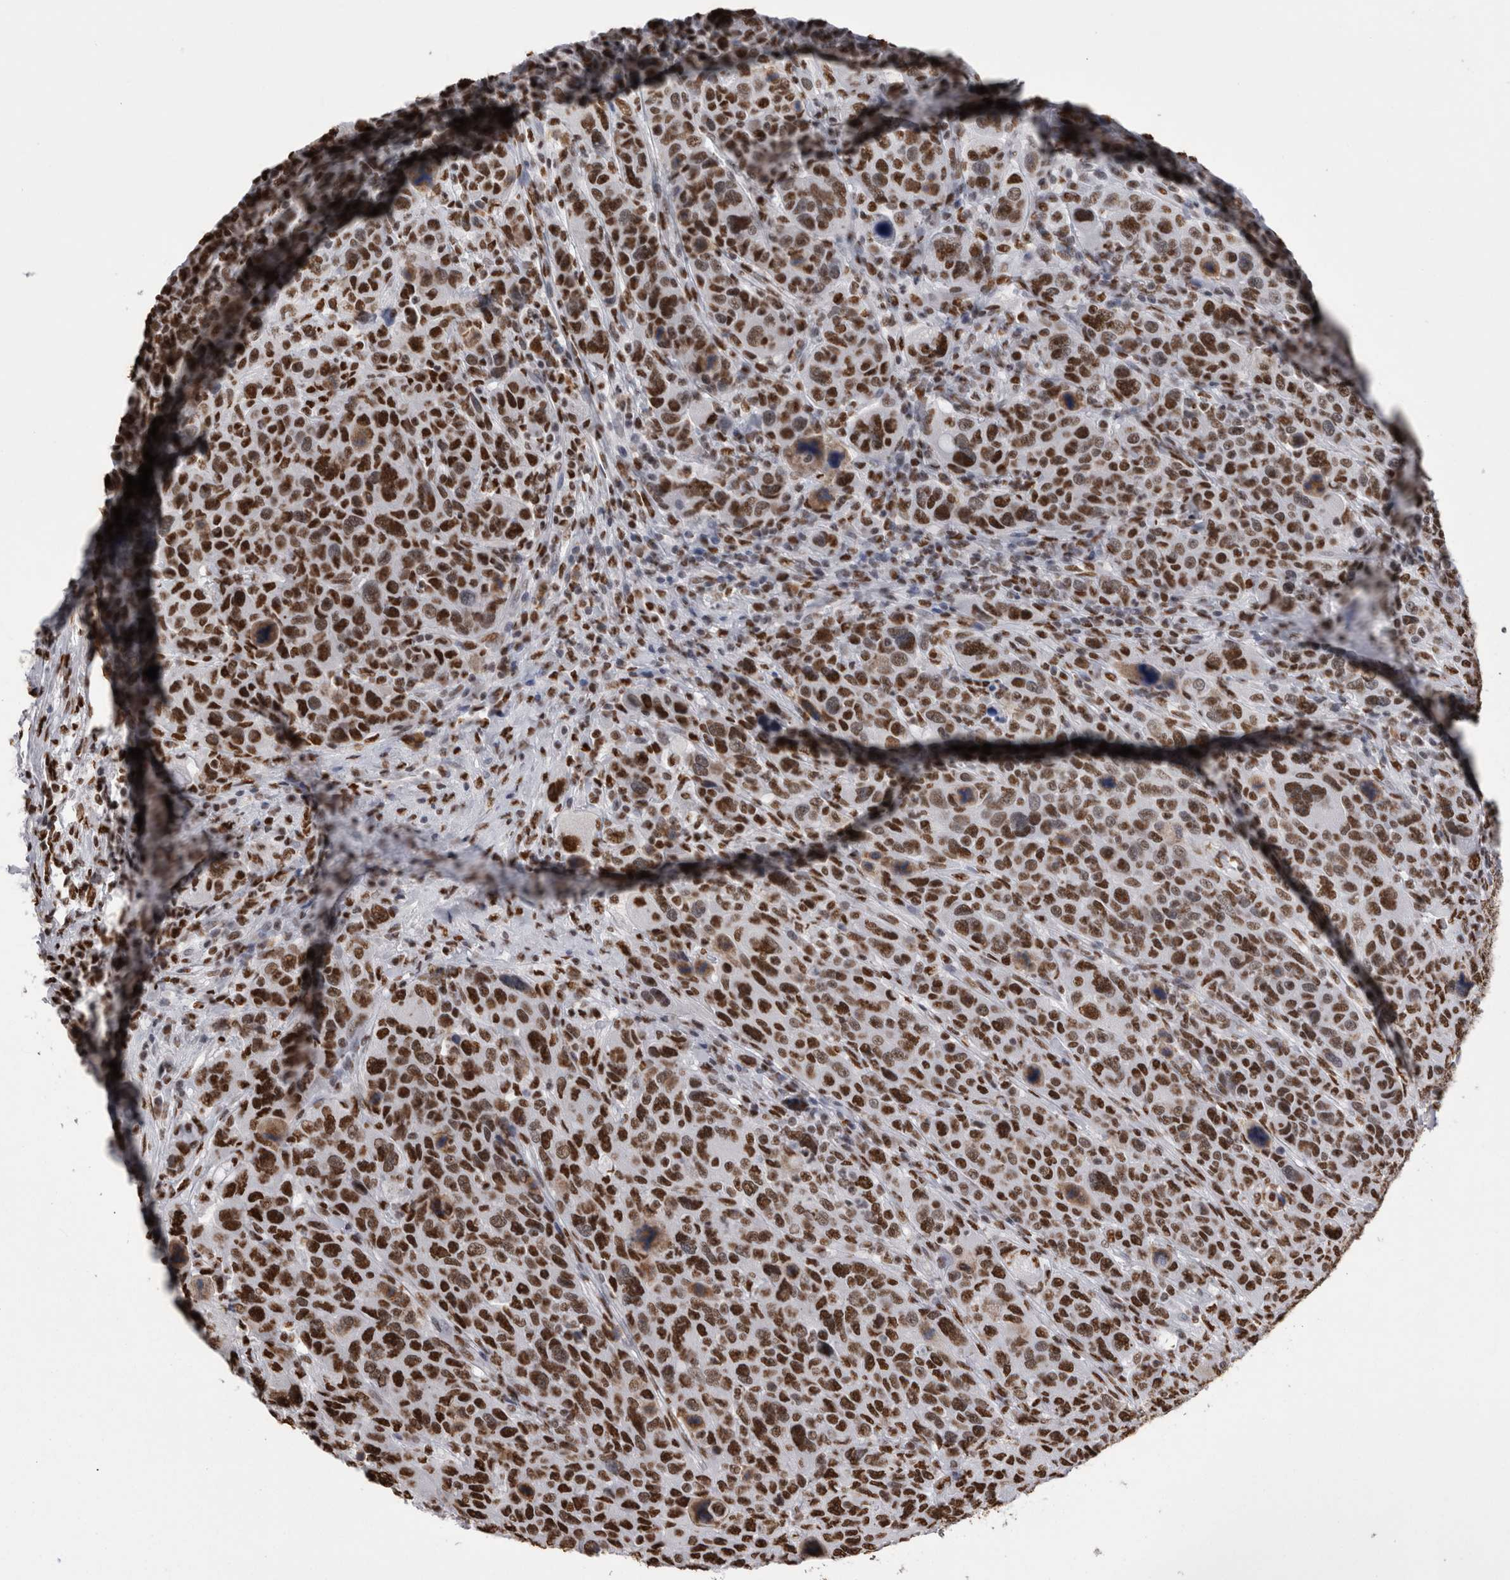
{"staining": {"intensity": "strong", "quantity": ">75%", "location": "nuclear"}, "tissue": "breast cancer", "cell_type": "Tumor cells", "image_type": "cancer", "snomed": [{"axis": "morphology", "description": "Duct carcinoma"}, {"axis": "topography", "description": "Breast"}], "caption": "High-magnification brightfield microscopy of infiltrating ductal carcinoma (breast) stained with DAB (brown) and counterstained with hematoxylin (blue). tumor cells exhibit strong nuclear expression is identified in approximately>75% of cells. The protein is shown in brown color, while the nuclei are stained blue.", "gene": "ALPK3", "patient": {"sex": "female", "age": 37}}